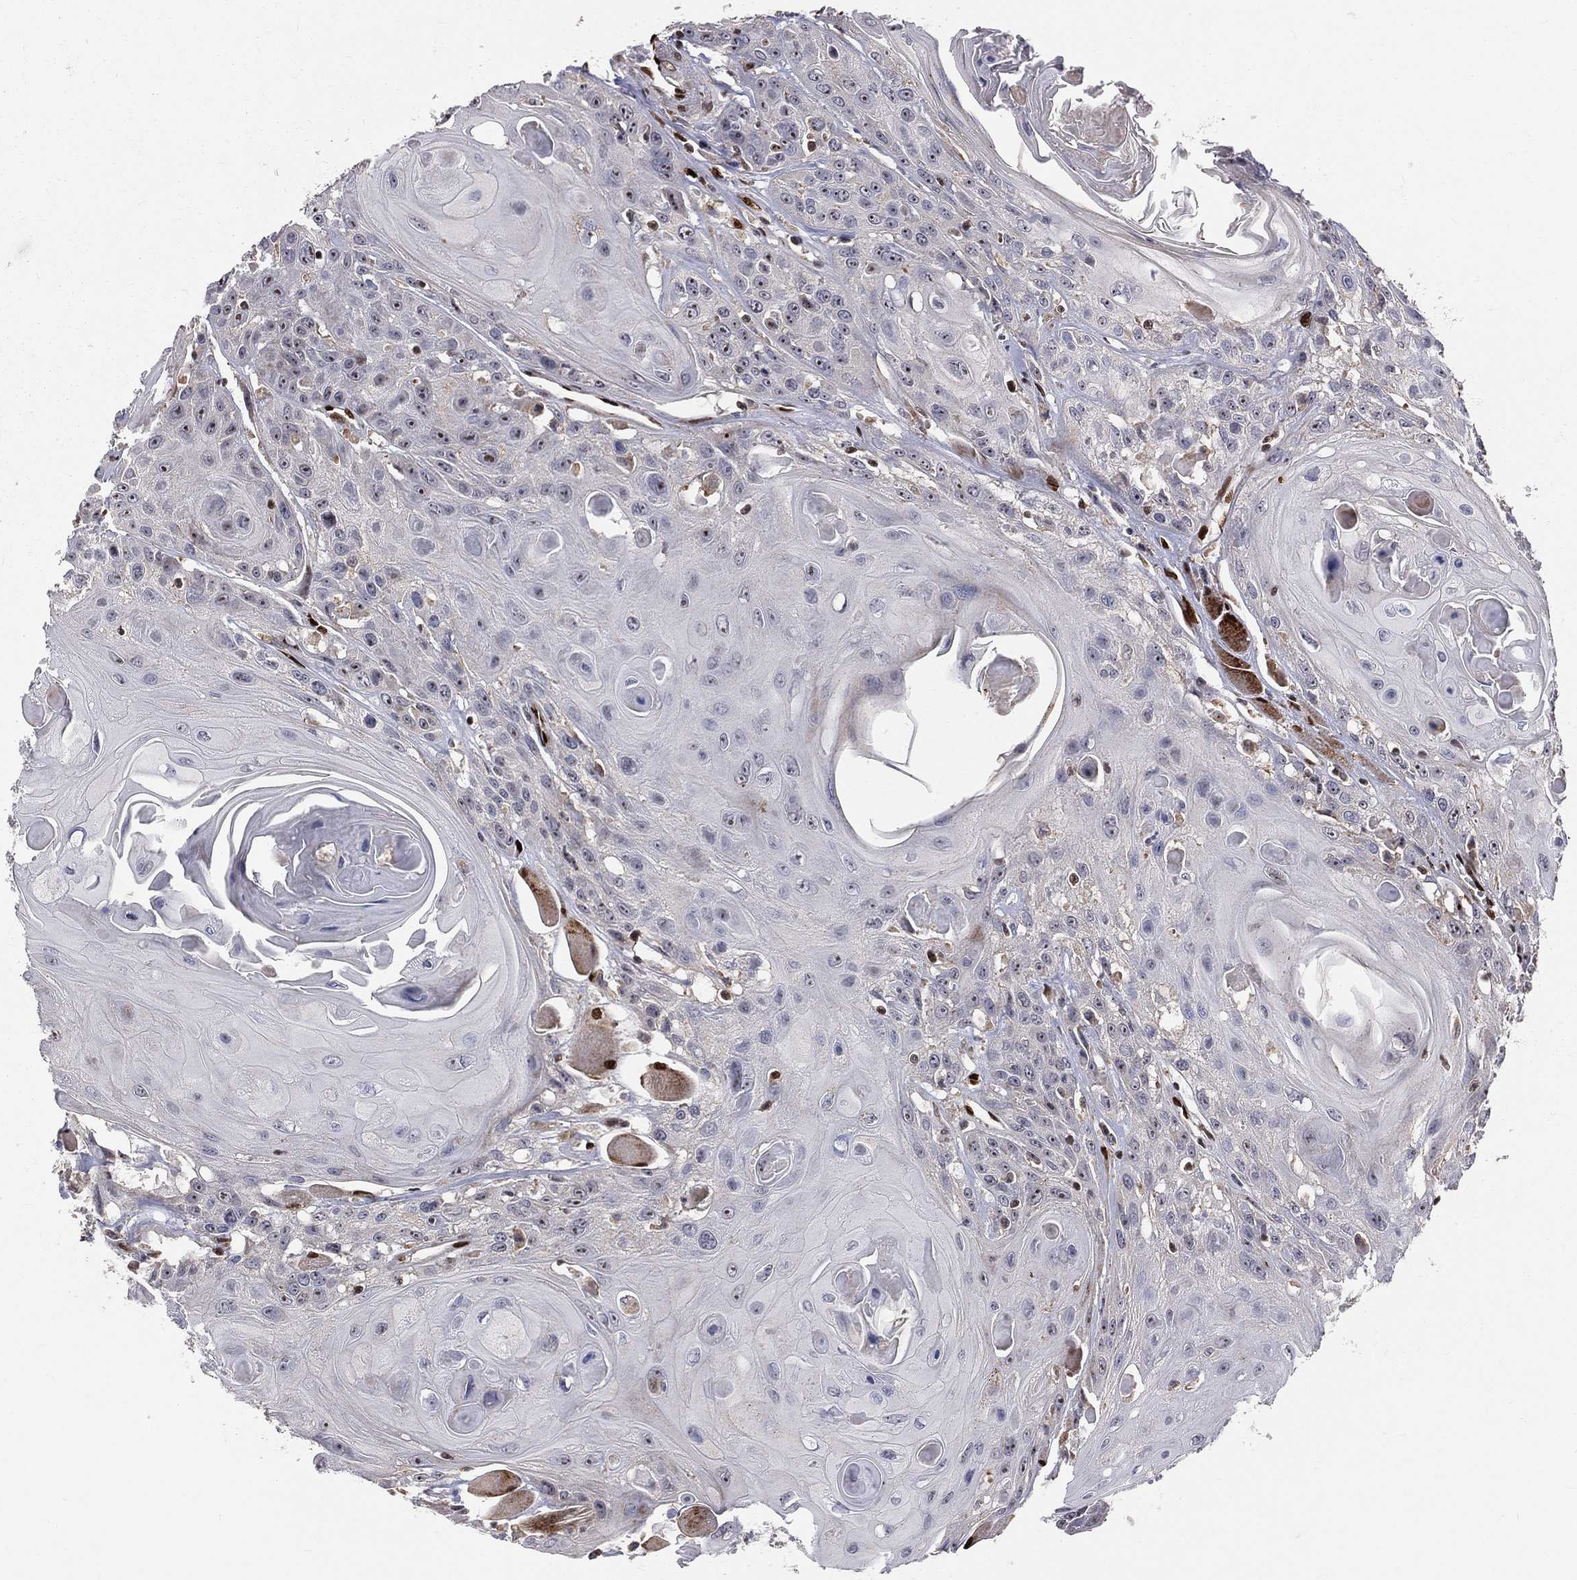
{"staining": {"intensity": "moderate", "quantity": "<25%", "location": "nuclear"}, "tissue": "head and neck cancer", "cell_type": "Tumor cells", "image_type": "cancer", "snomed": [{"axis": "morphology", "description": "Squamous cell carcinoma, NOS"}, {"axis": "topography", "description": "Head-Neck"}], "caption": "This photomicrograph displays IHC staining of head and neck squamous cell carcinoma, with low moderate nuclear expression in approximately <25% of tumor cells.", "gene": "ZEB1", "patient": {"sex": "female", "age": 59}}